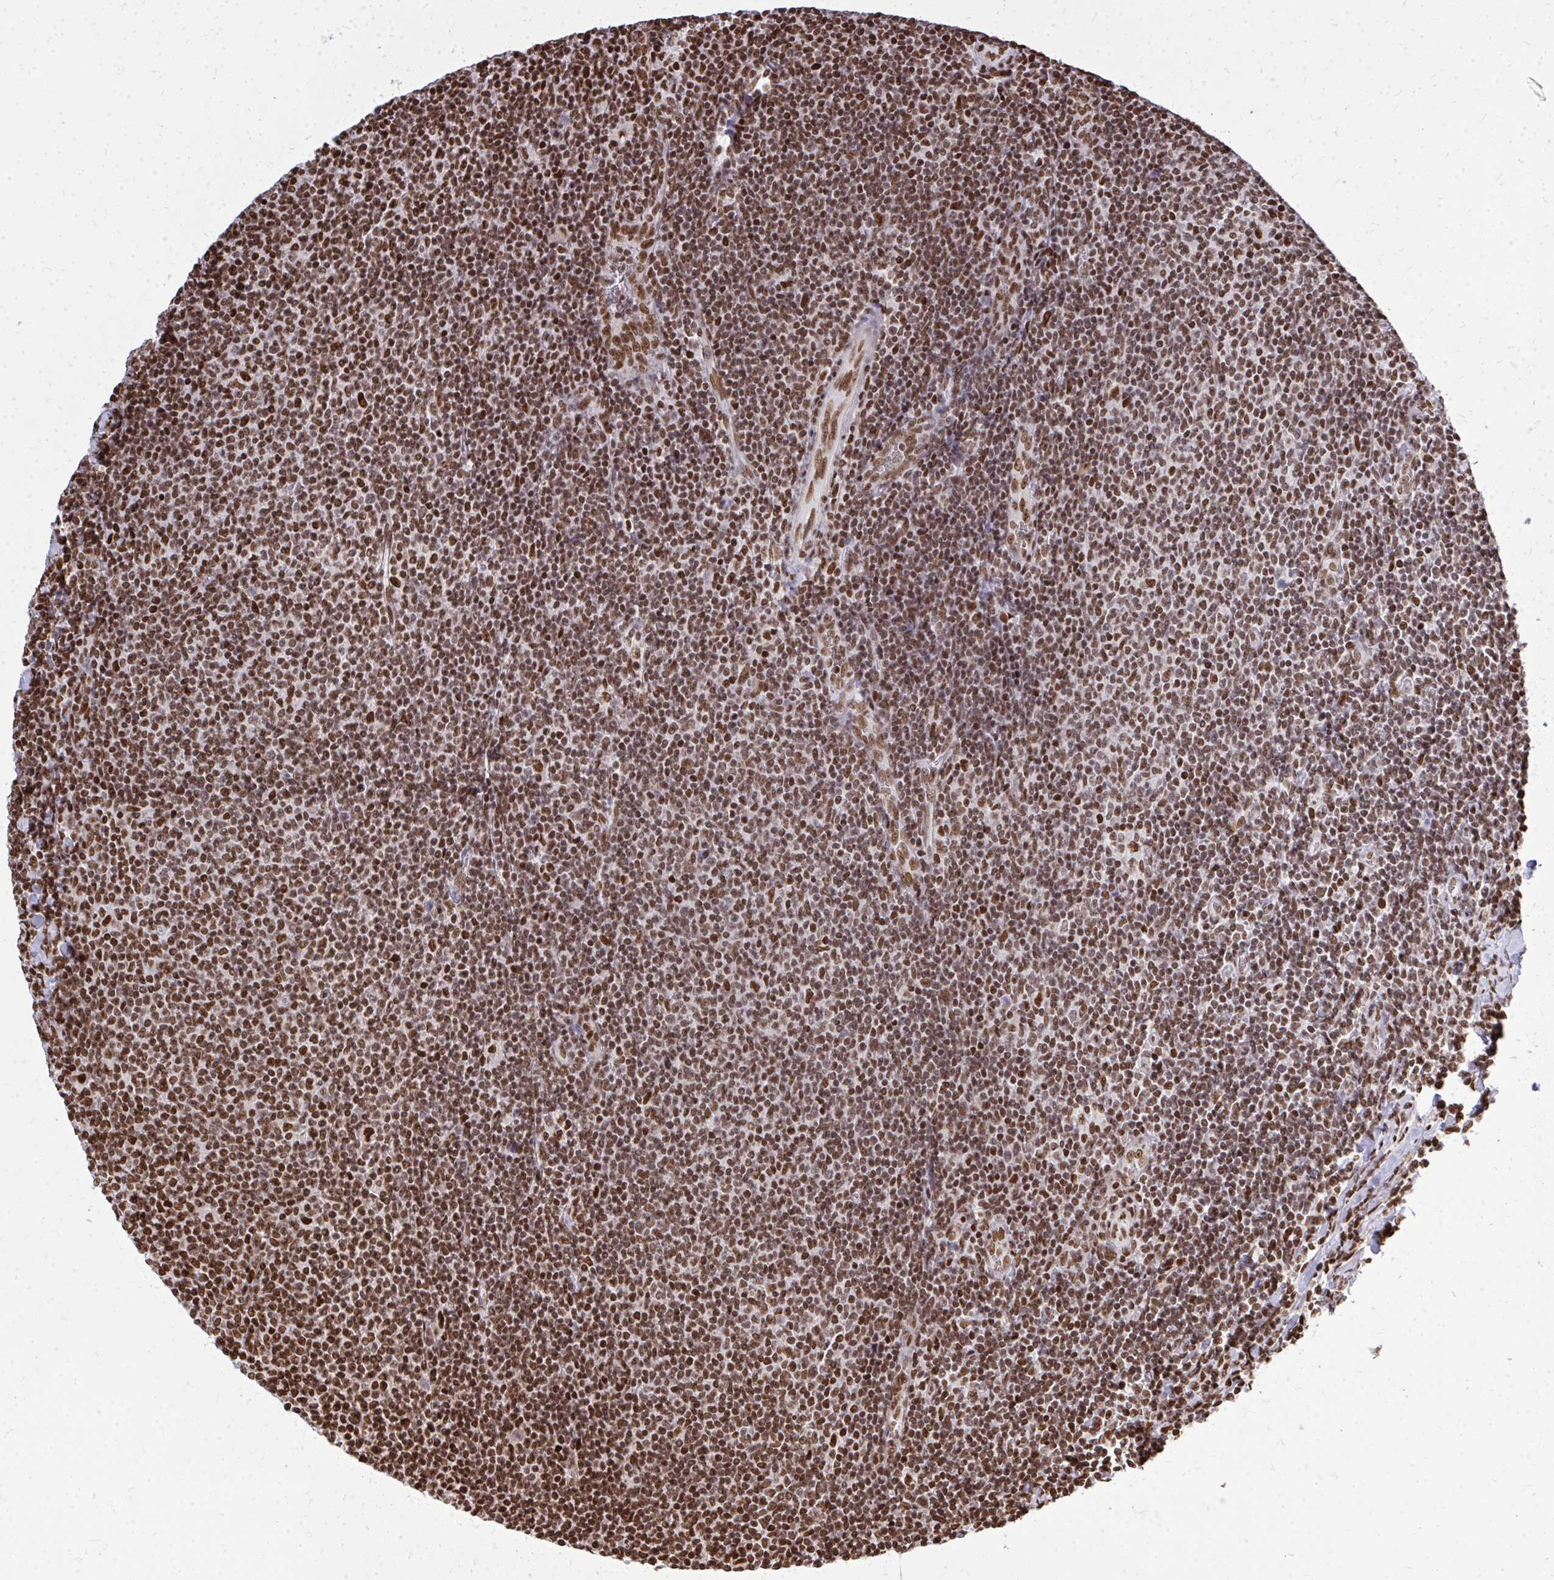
{"staining": {"intensity": "strong", "quantity": ">75%", "location": "nuclear"}, "tissue": "lymphoma", "cell_type": "Tumor cells", "image_type": "cancer", "snomed": [{"axis": "morphology", "description": "Malignant lymphoma, non-Hodgkin's type, Low grade"}, {"axis": "topography", "description": "Lymph node"}], "caption": "Low-grade malignant lymphoma, non-Hodgkin's type stained with immunohistochemistry reveals strong nuclear staining in about >75% of tumor cells. (Stains: DAB (3,3'-diaminobenzidine) in brown, nuclei in blue, Microscopy: brightfield microscopy at high magnification).", "gene": "TBL1Y", "patient": {"sex": "male", "age": 52}}